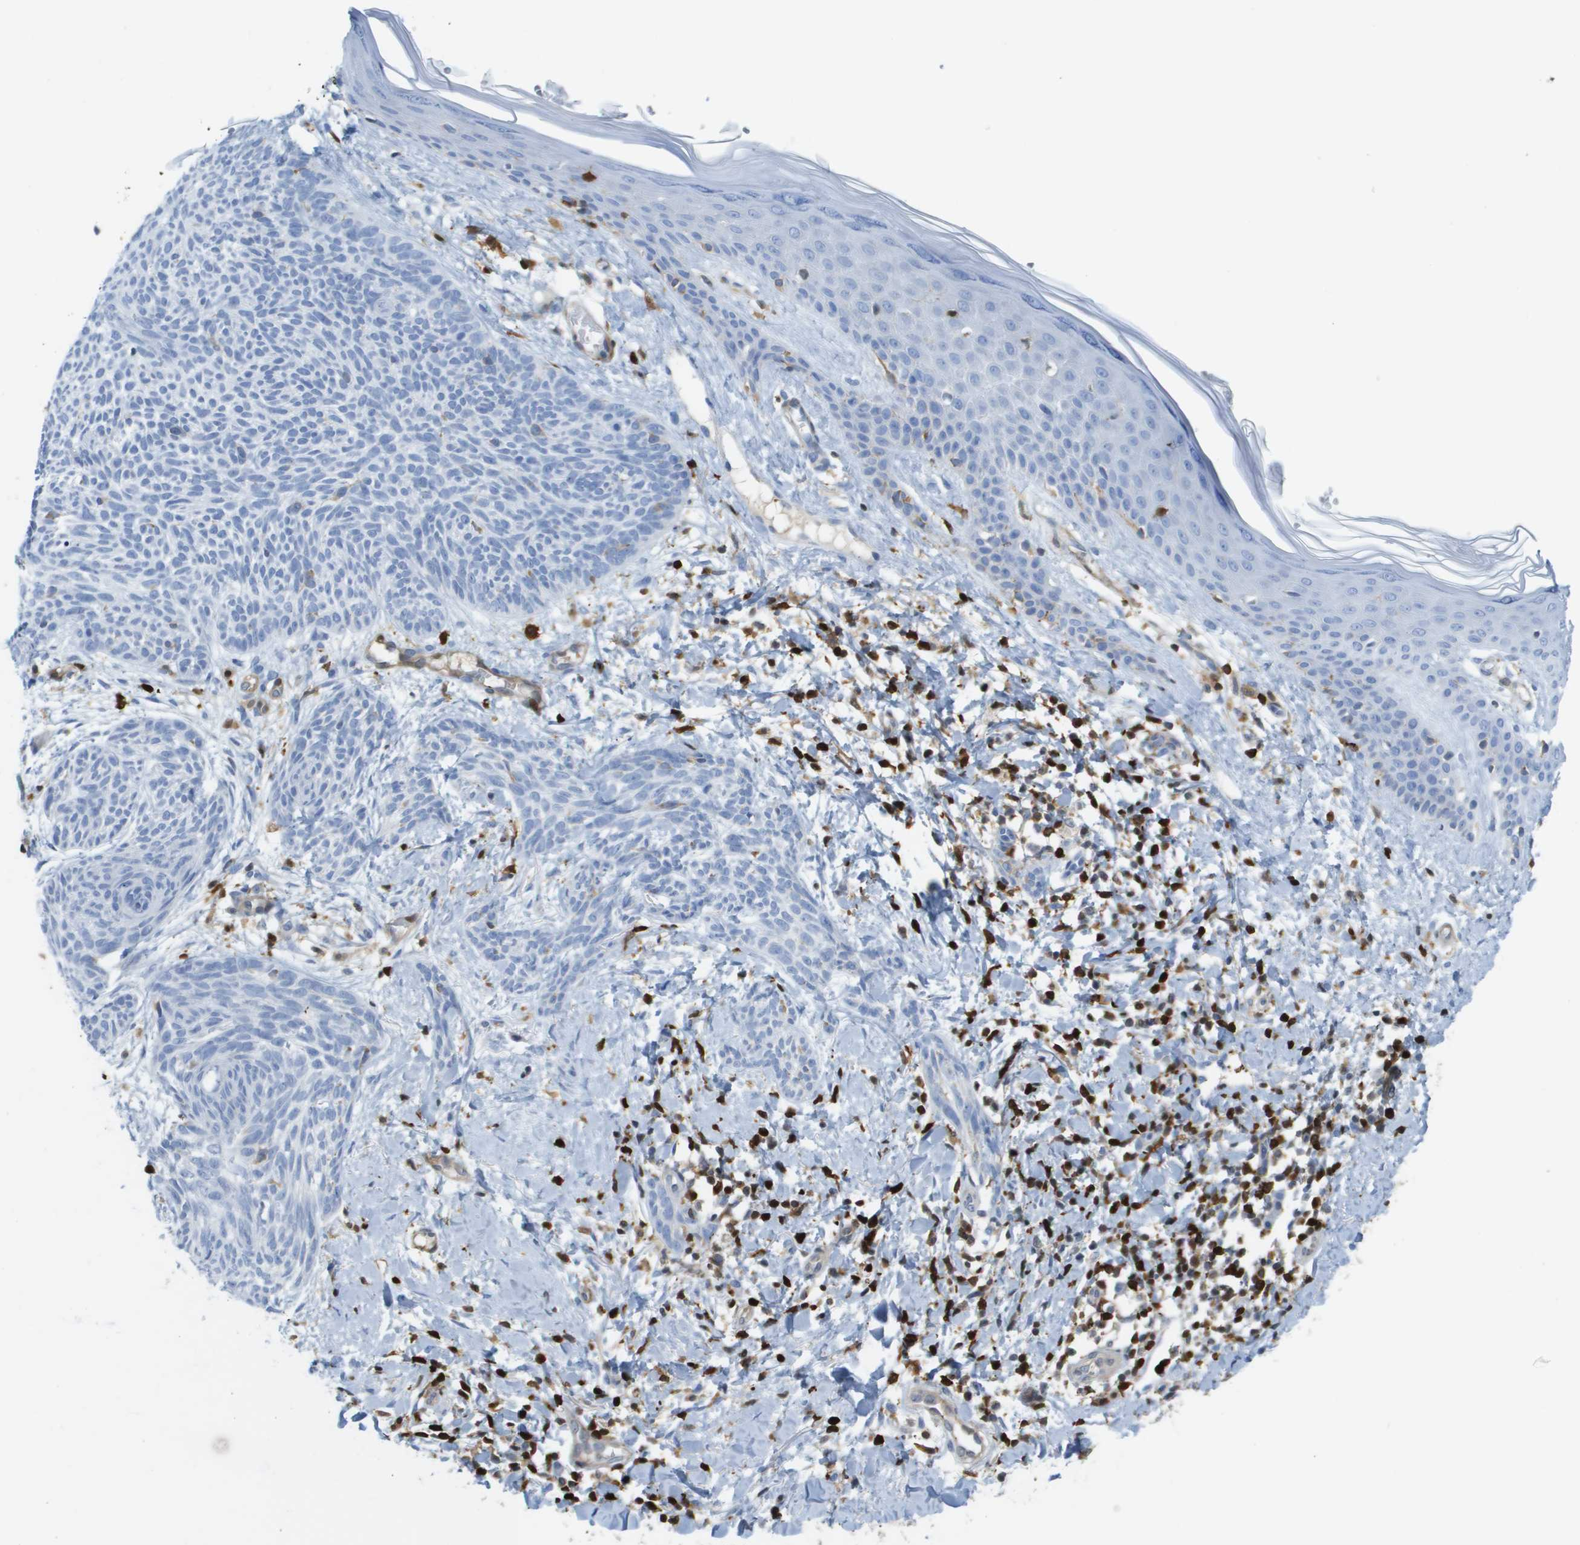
{"staining": {"intensity": "negative", "quantity": "none", "location": "none"}, "tissue": "skin cancer", "cell_type": "Tumor cells", "image_type": "cancer", "snomed": [{"axis": "morphology", "description": "Basal cell carcinoma"}, {"axis": "topography", "description": "Skin"}], "caption": "Immunohistochemistry (IHC) image of neoplastic tissue: human skin cancer stained with DAB exhibits no significant protein expression in tumor cells. The staining is performed using DAB (3,3'-diaminobenzidine) brown chromogen with nuclei counter-stained in using hematoxylin.", "gene": "DOCK5", "patient": {"sex": "female", "age": 59}}